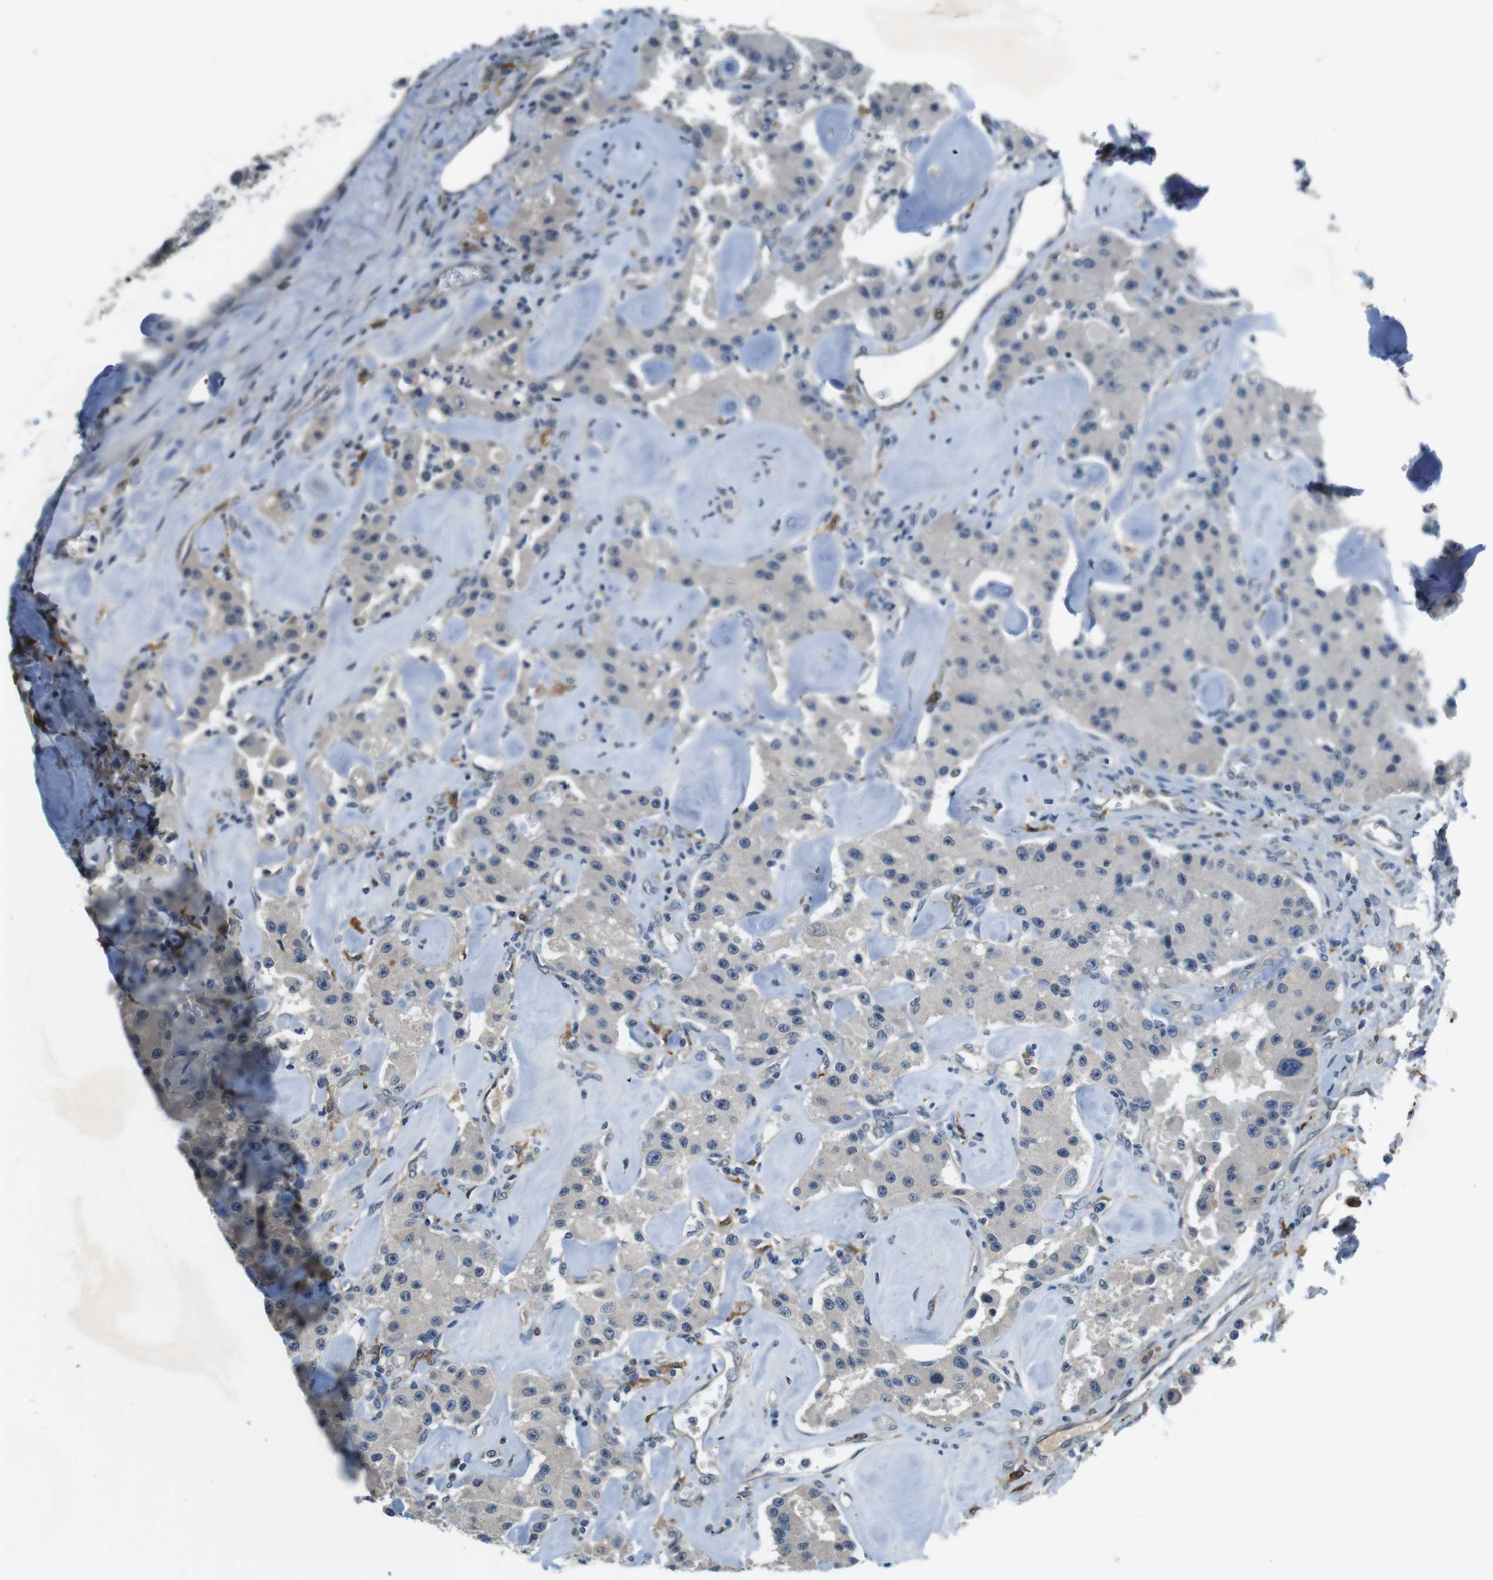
{"staining": {"intensity": "negative", "quantity": "none", "location": "none"}, "tissue": "carcinoid", "cell_type": "Tumor cells", "image_type": "cancer", "snomed": [{"axis": "morphology", "description": "Carcinoid, malignant, NOS"}, {"axis": "topography", "description": "Pancreas"}], "caption": "This is an immunohistochemistry micrograph of human carcinoid. There is no staining in tumor cells.", "gene": "CD163L1", "patient": {"sex": "male", "age": 41}}